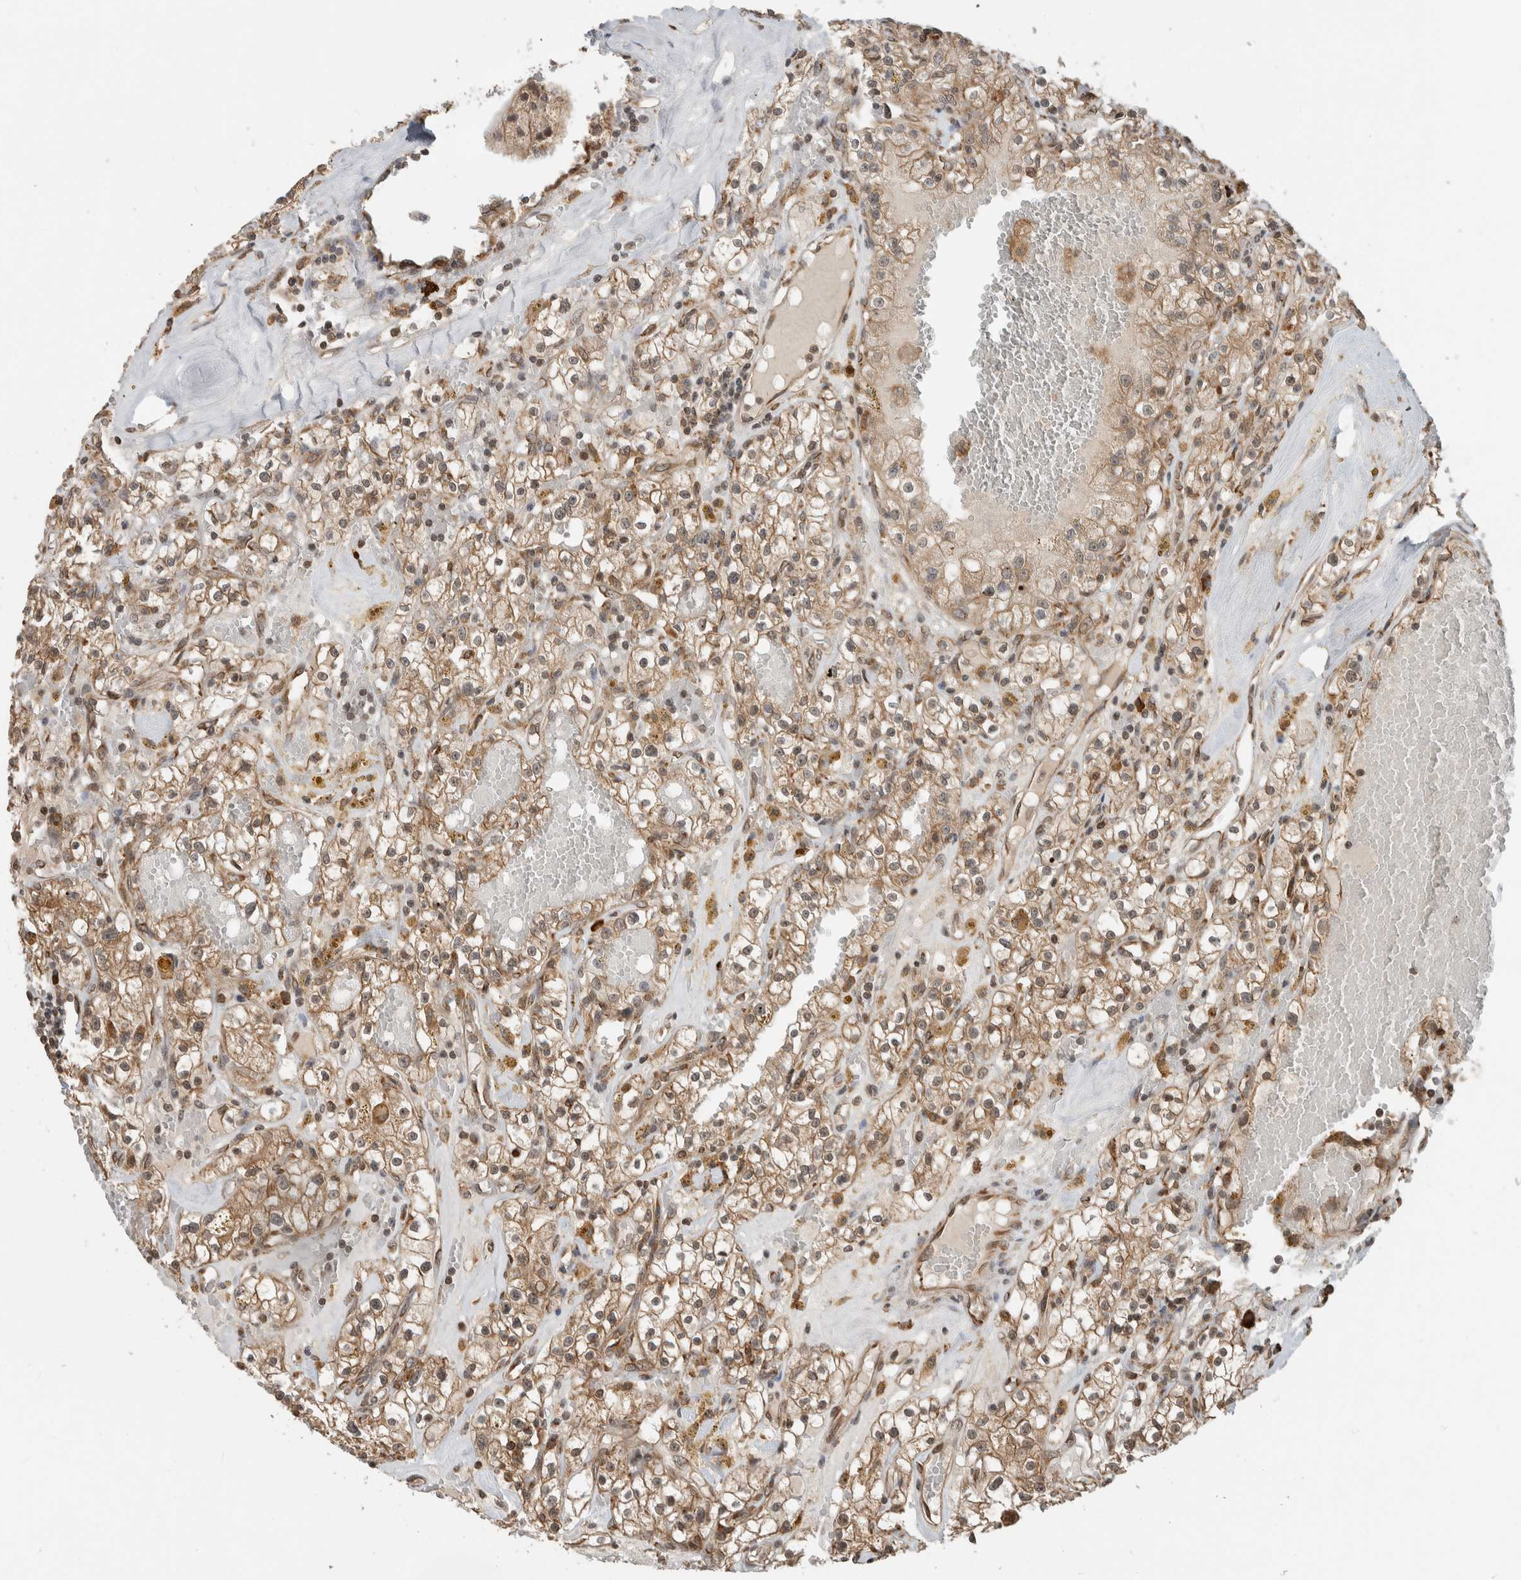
{"staining": {"intensity": "weak", "quantity": ">75%", "location": "cytoplasmic/membranous"}, "tissue": "renal cancer", "cell_type": "Tumor cells", "image_type": "cancer", "snomed": [{"axis": "morphology", "description": "Adenocarcinoma, NOS"}, {"axis": "topography", "description": "Kidney"}], "caption": "There is low levels of weak cytoplasmic/membranous positivity in tumor cells of renal cancer (adenocarcinoma), as demonstrated by immunohistochemical staining (brown color).", "gene": "MS4A7", "patient": {"sex": "male", "age": 56}}